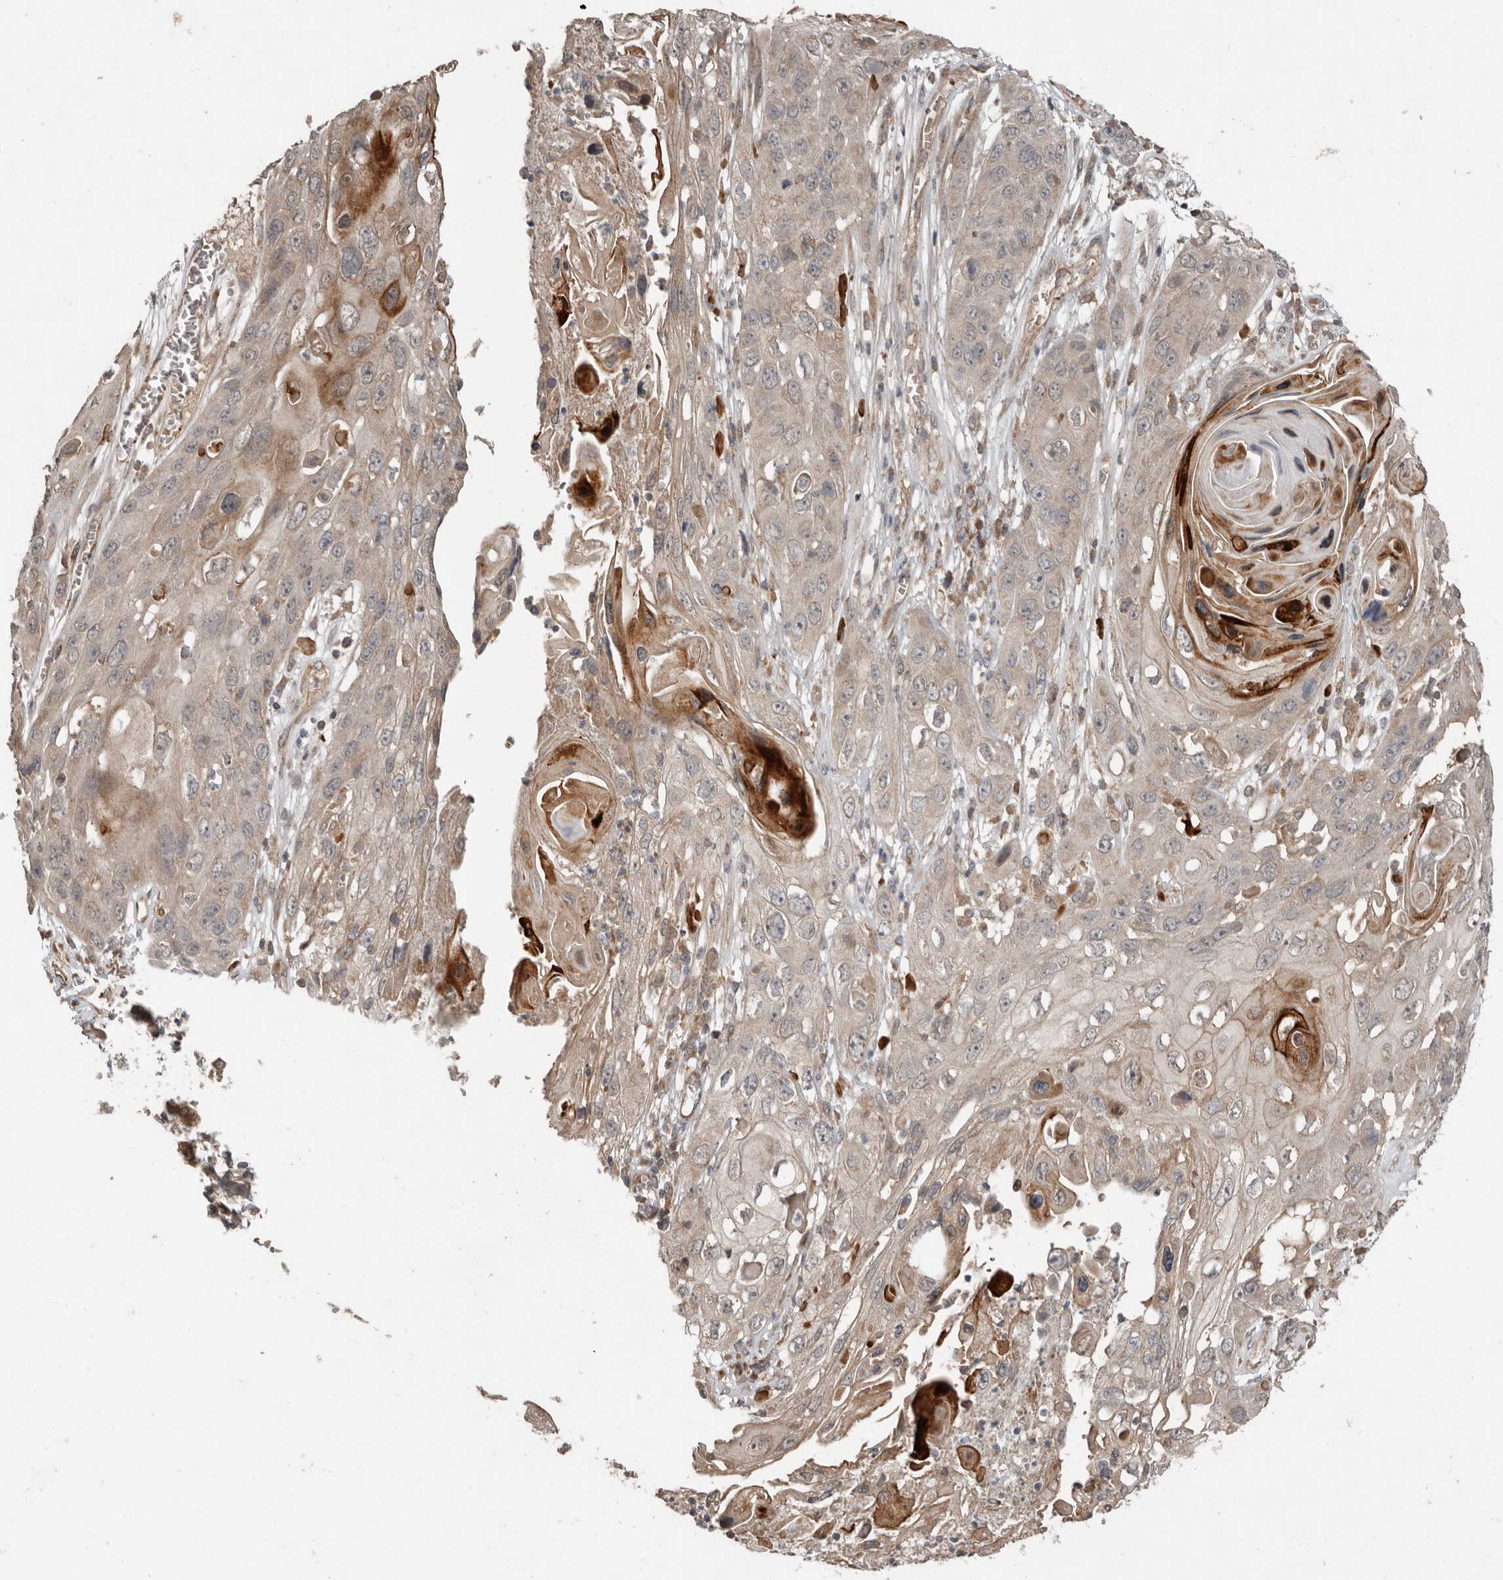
{"staining": {"intensity": "weak", "quantity": "<25%", "location": "cytoplasmic/membranous"}, "tissue": "skin cancer", "cell_type": "Tumor cells", "image_type": "cancer", "snomed": [{"axis": "morphology", "description": "Squamous cell carcinoma, NOS"}, {"axis": "topography", "description": "Skin"}], "caption": "This is an IHC photomicrograph of skin cancer. There is no expression in tumor cells.", "gene": "SLC6A7", "patient": {"sex": "male", "age": 55}}